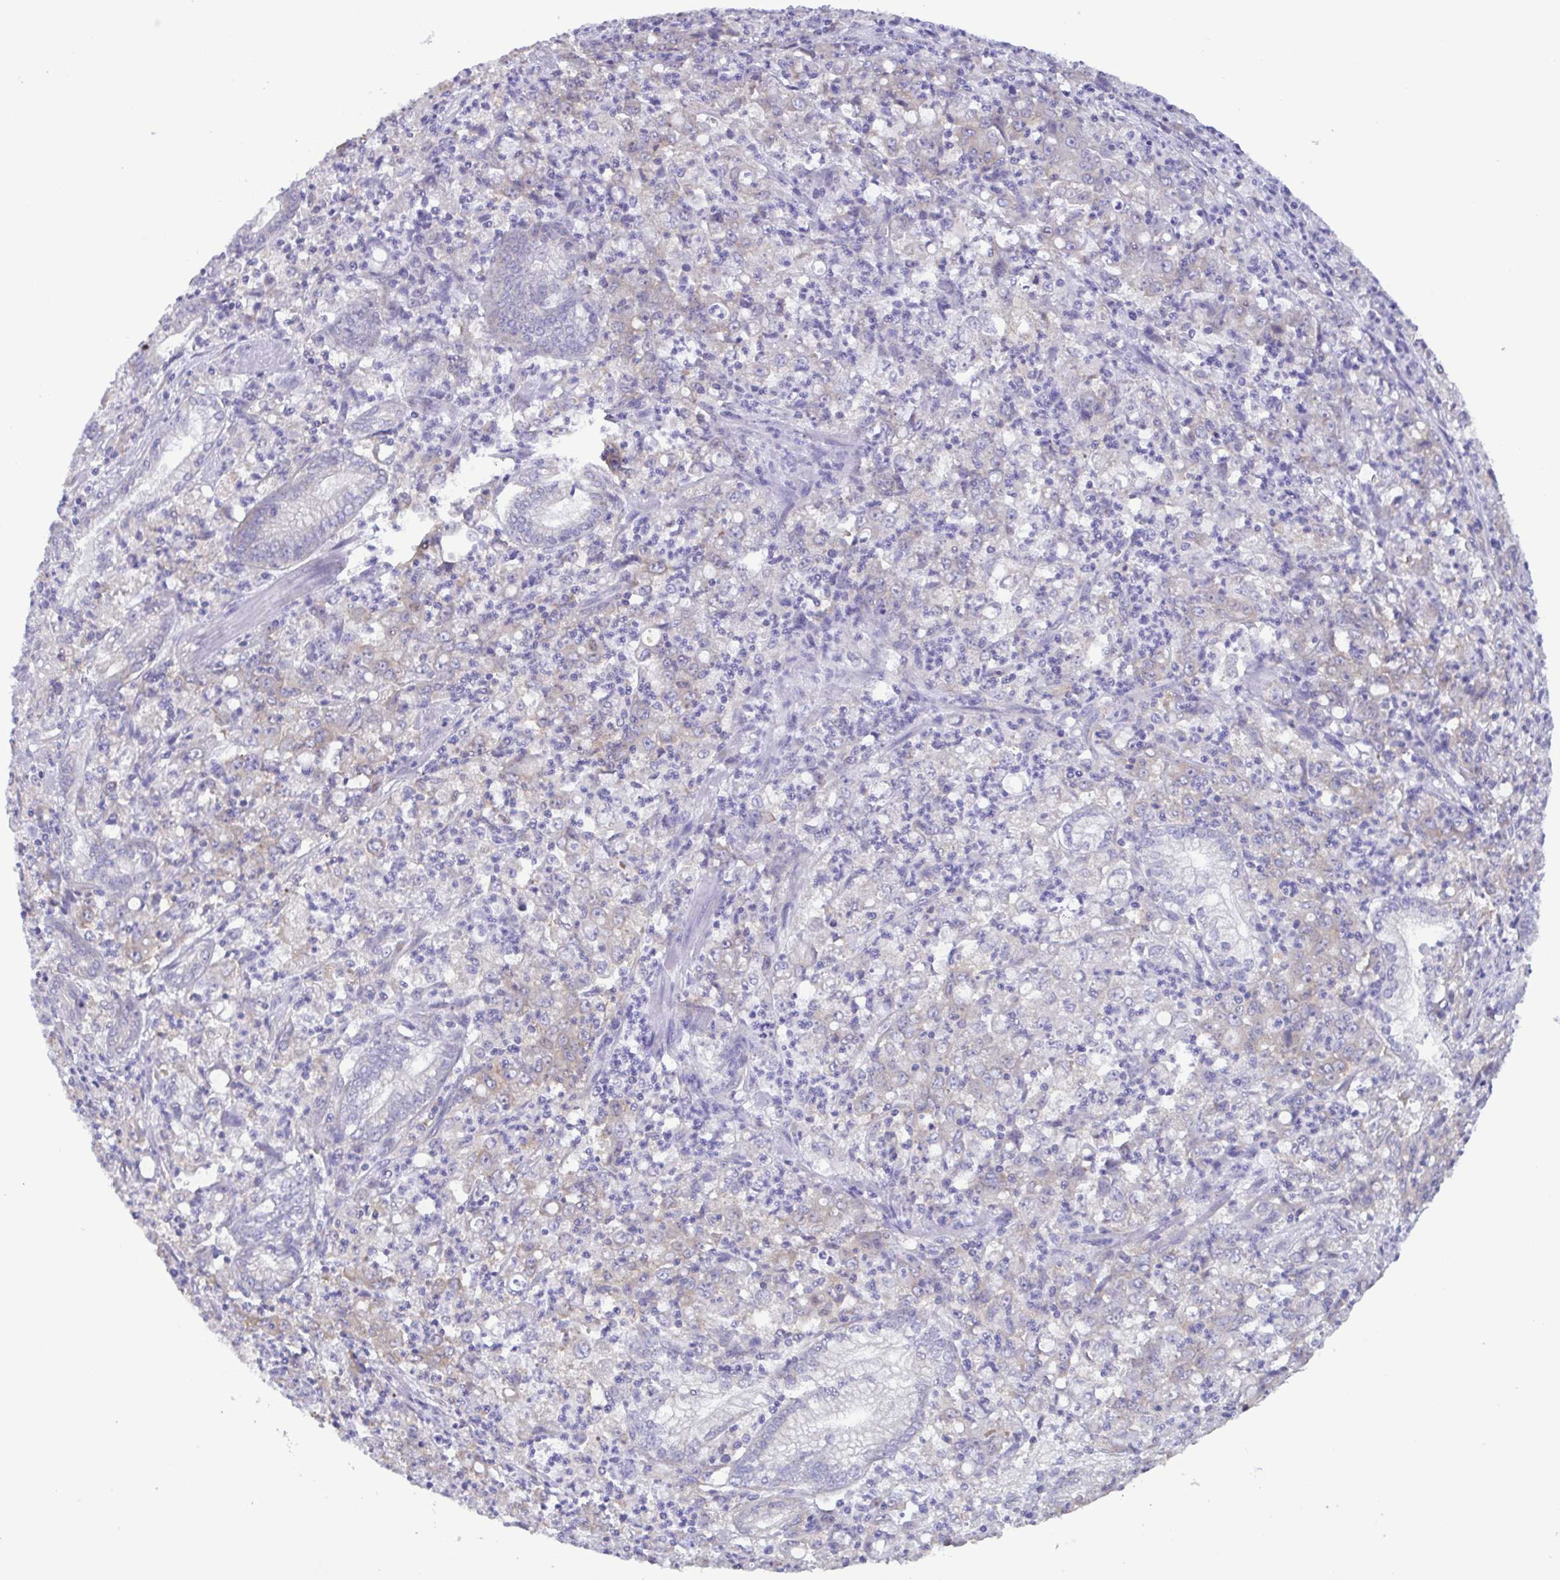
{"staining": {"intensity": "weak", "quantity": "<25%", "location": "cytoplasmic/membranous"}, "tissue": "stomach cancer", "cell_type": "Tumor cells", "image_type": "cancer", "snomed": [{"axis": "morphology", "description": "Adenocarcinoma, NOS"}, {"axis": "topography", "description": "Stomach, lower"}], "caption": "Immunohistochemistry (IHC) of human stomach adenocarcinoma shows no positivity in tumor cells.", "gene": "TNNI3", "patient": {"sex": "female", "age": 71}}